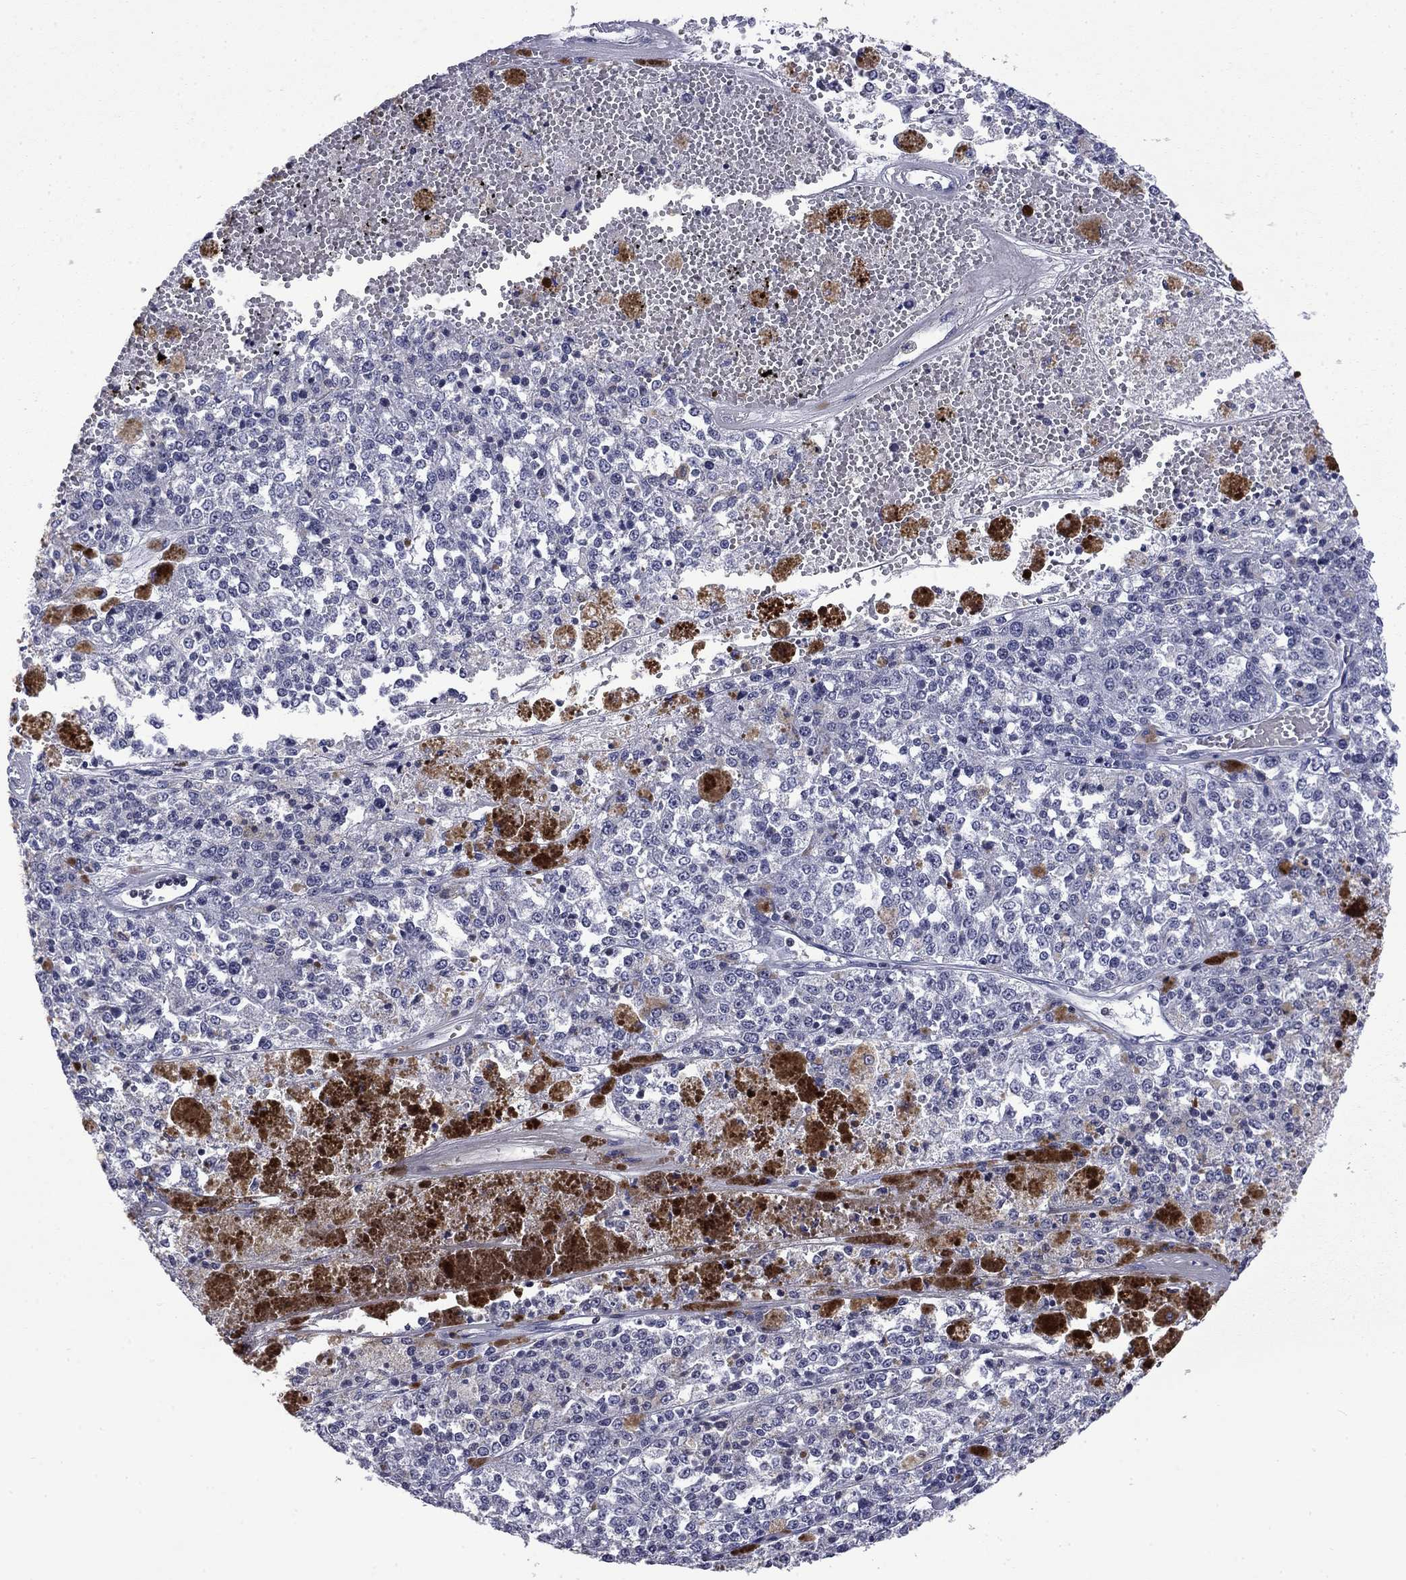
{"staining": {"intensity": "negative", "quantity": "none", "location": "none"}, "tissue": "melanoma", "cell_type": "Tumor cells", "image_type": "cancer", "snomed": [{"axis": "morphology", "description": "Malignant melanoma, Metastatic site"}, {"axis": "topography", "description": "Lymph node"}], "caption": "There is no significant positivity in tumor cells of malignant melanoma (metastatic site).", "gene": "IKZF3", "patient": {"sex": "female", "age": 64}}